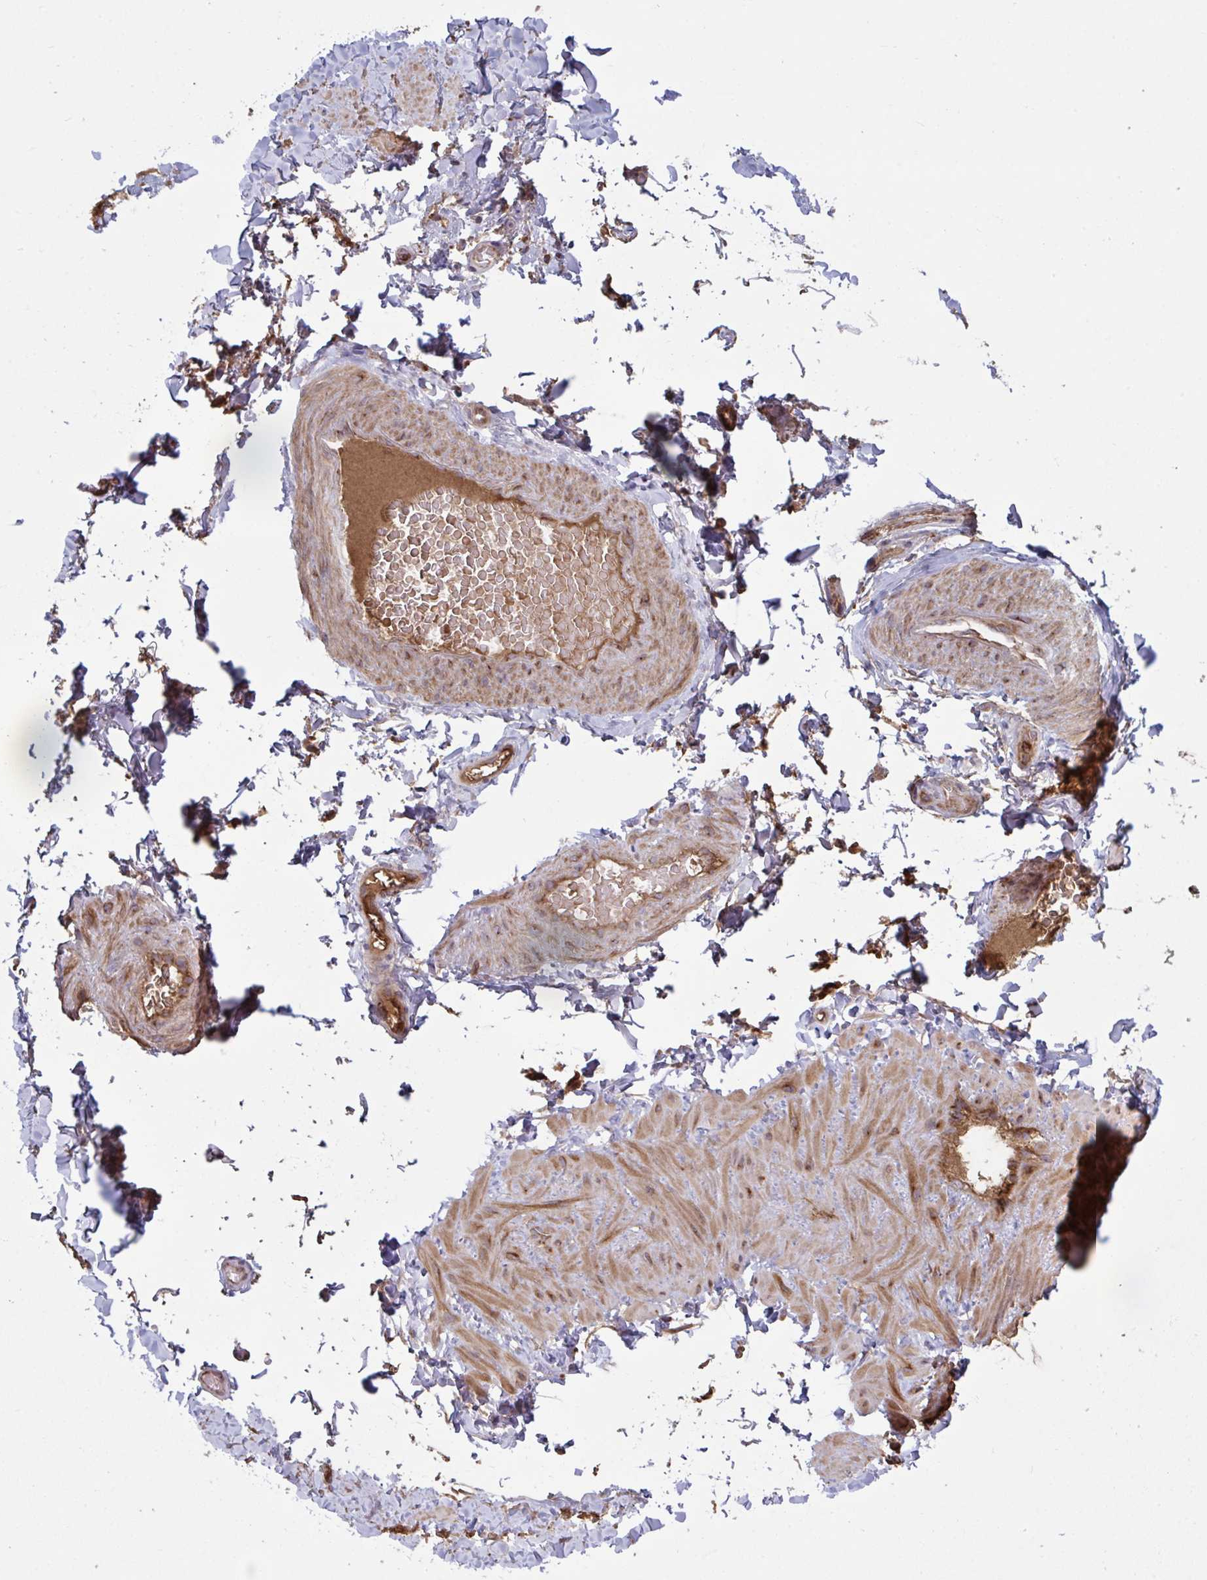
{"staining": {"intensity": "moderate", "quantity": "25%-75%", "location": "cytoplasmic/membranous"}, "tissue": "adipose tissue", "cell_type": "Adipocytes", "image_type": "normal", "snomed": [{"axis": "morphology", "description": "Normal tissue, NOS"}, {"axis": "topography", "description": "Vascular tissue"}, {"axis": "topography", "description": "Peripheral nerve tissue"}], "caption": "Human adipose tissue stained for a protein (brown) reveals moderate cytoplasmic/membranous positive positivity in about 25%-75% of adipocytes.", "gene": "IL1R1", "patient": {"sex": "male", "age": 41}}